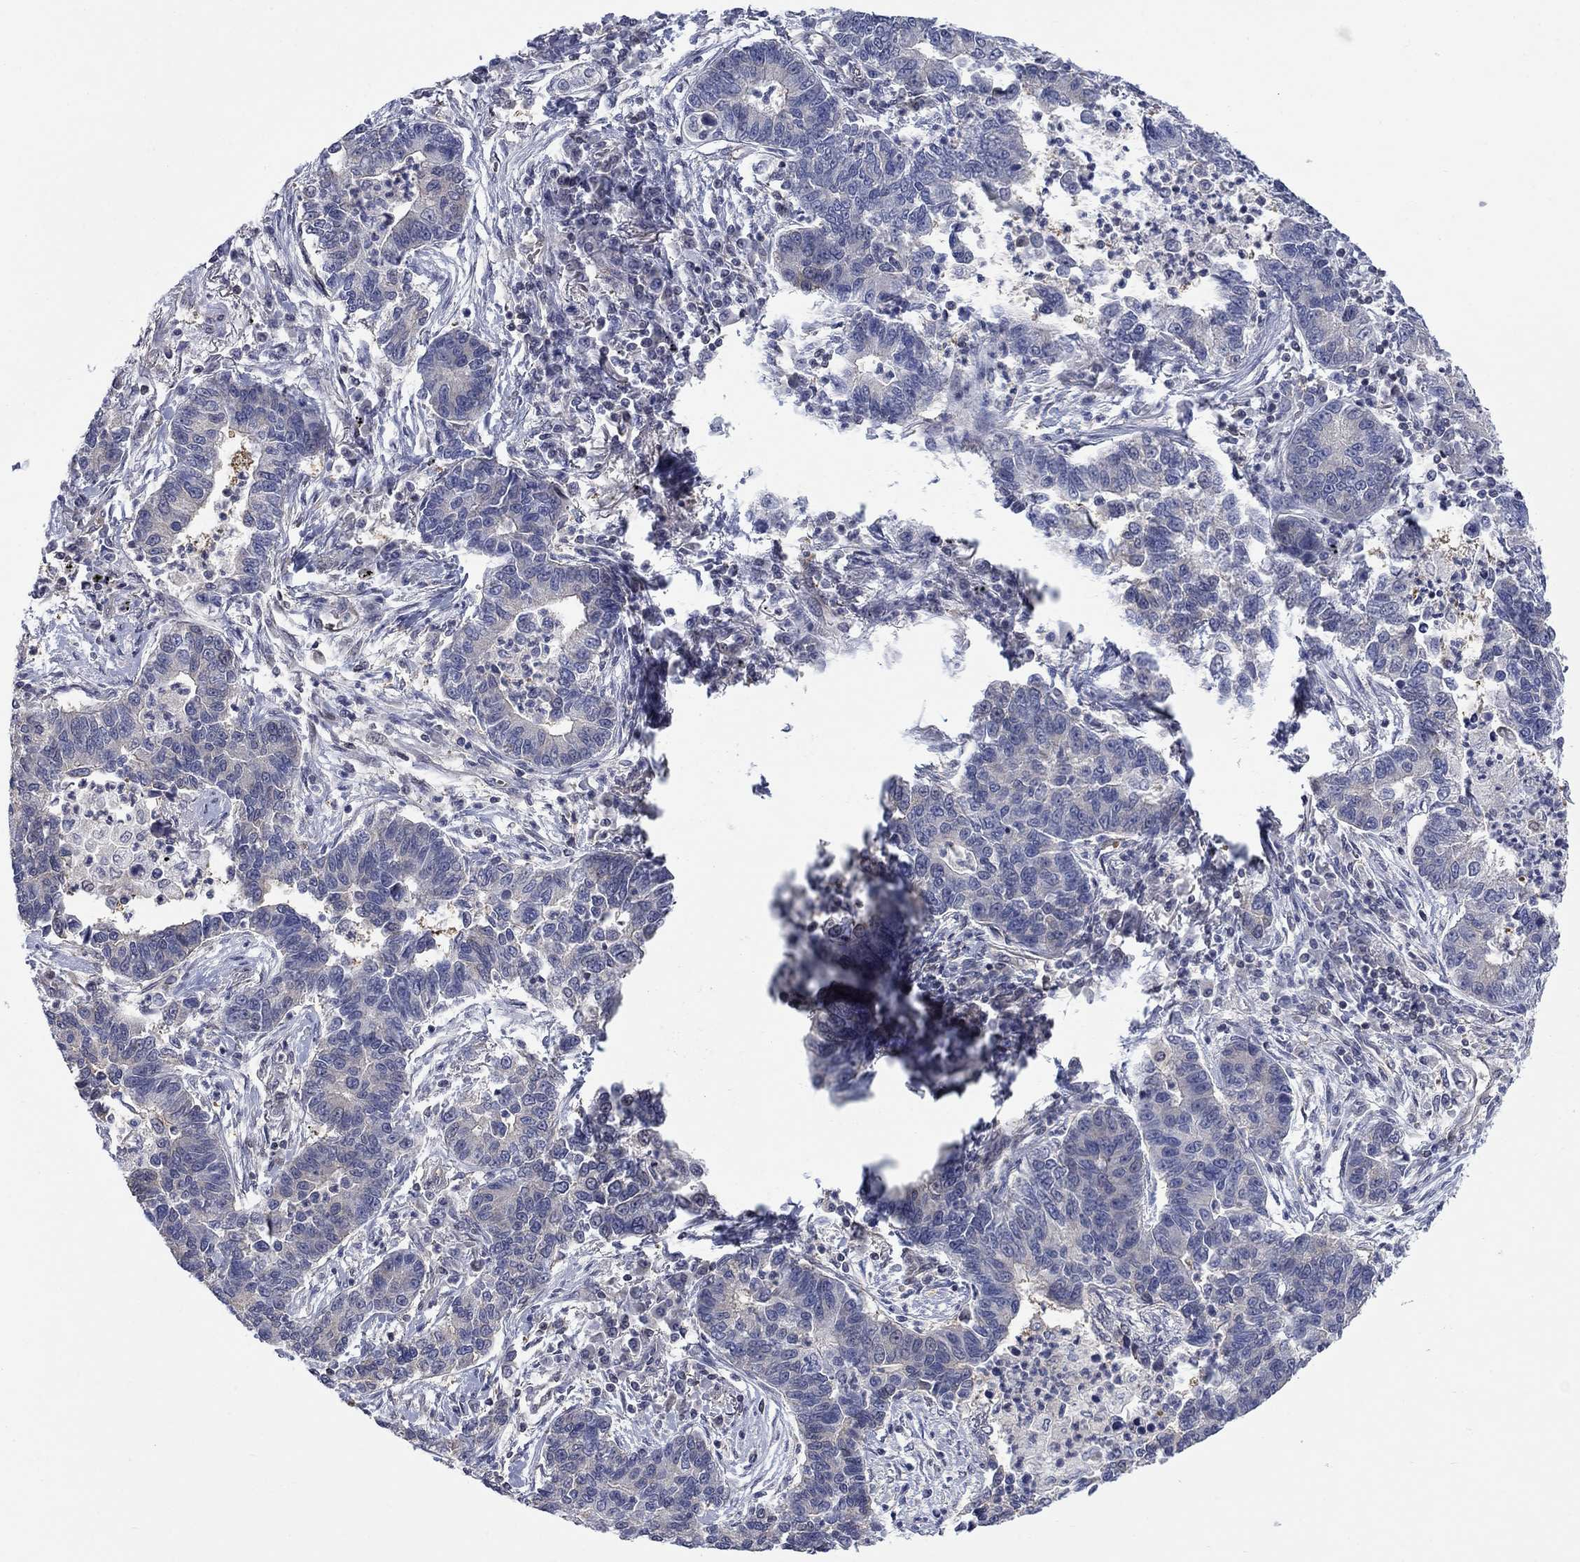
{"staining": {"intensity": "negative", "quantity": "none", "location": "none"}, "tissue": "lung cancer", "cell_type": "Tumor cells", "image_type": "cancer", "snomed": [{"axis": "morphology", "description": "Adenocarcinoma, NOS"}, {"axis": "topography", "description": "Lung"}], "caption": "Human lung adenocarcinoma stained for a protein using immunohistochemistry shows no staining in tumor cells.", "gene": "PDZD2", "patient": {"sex": "female", "age": 57}}